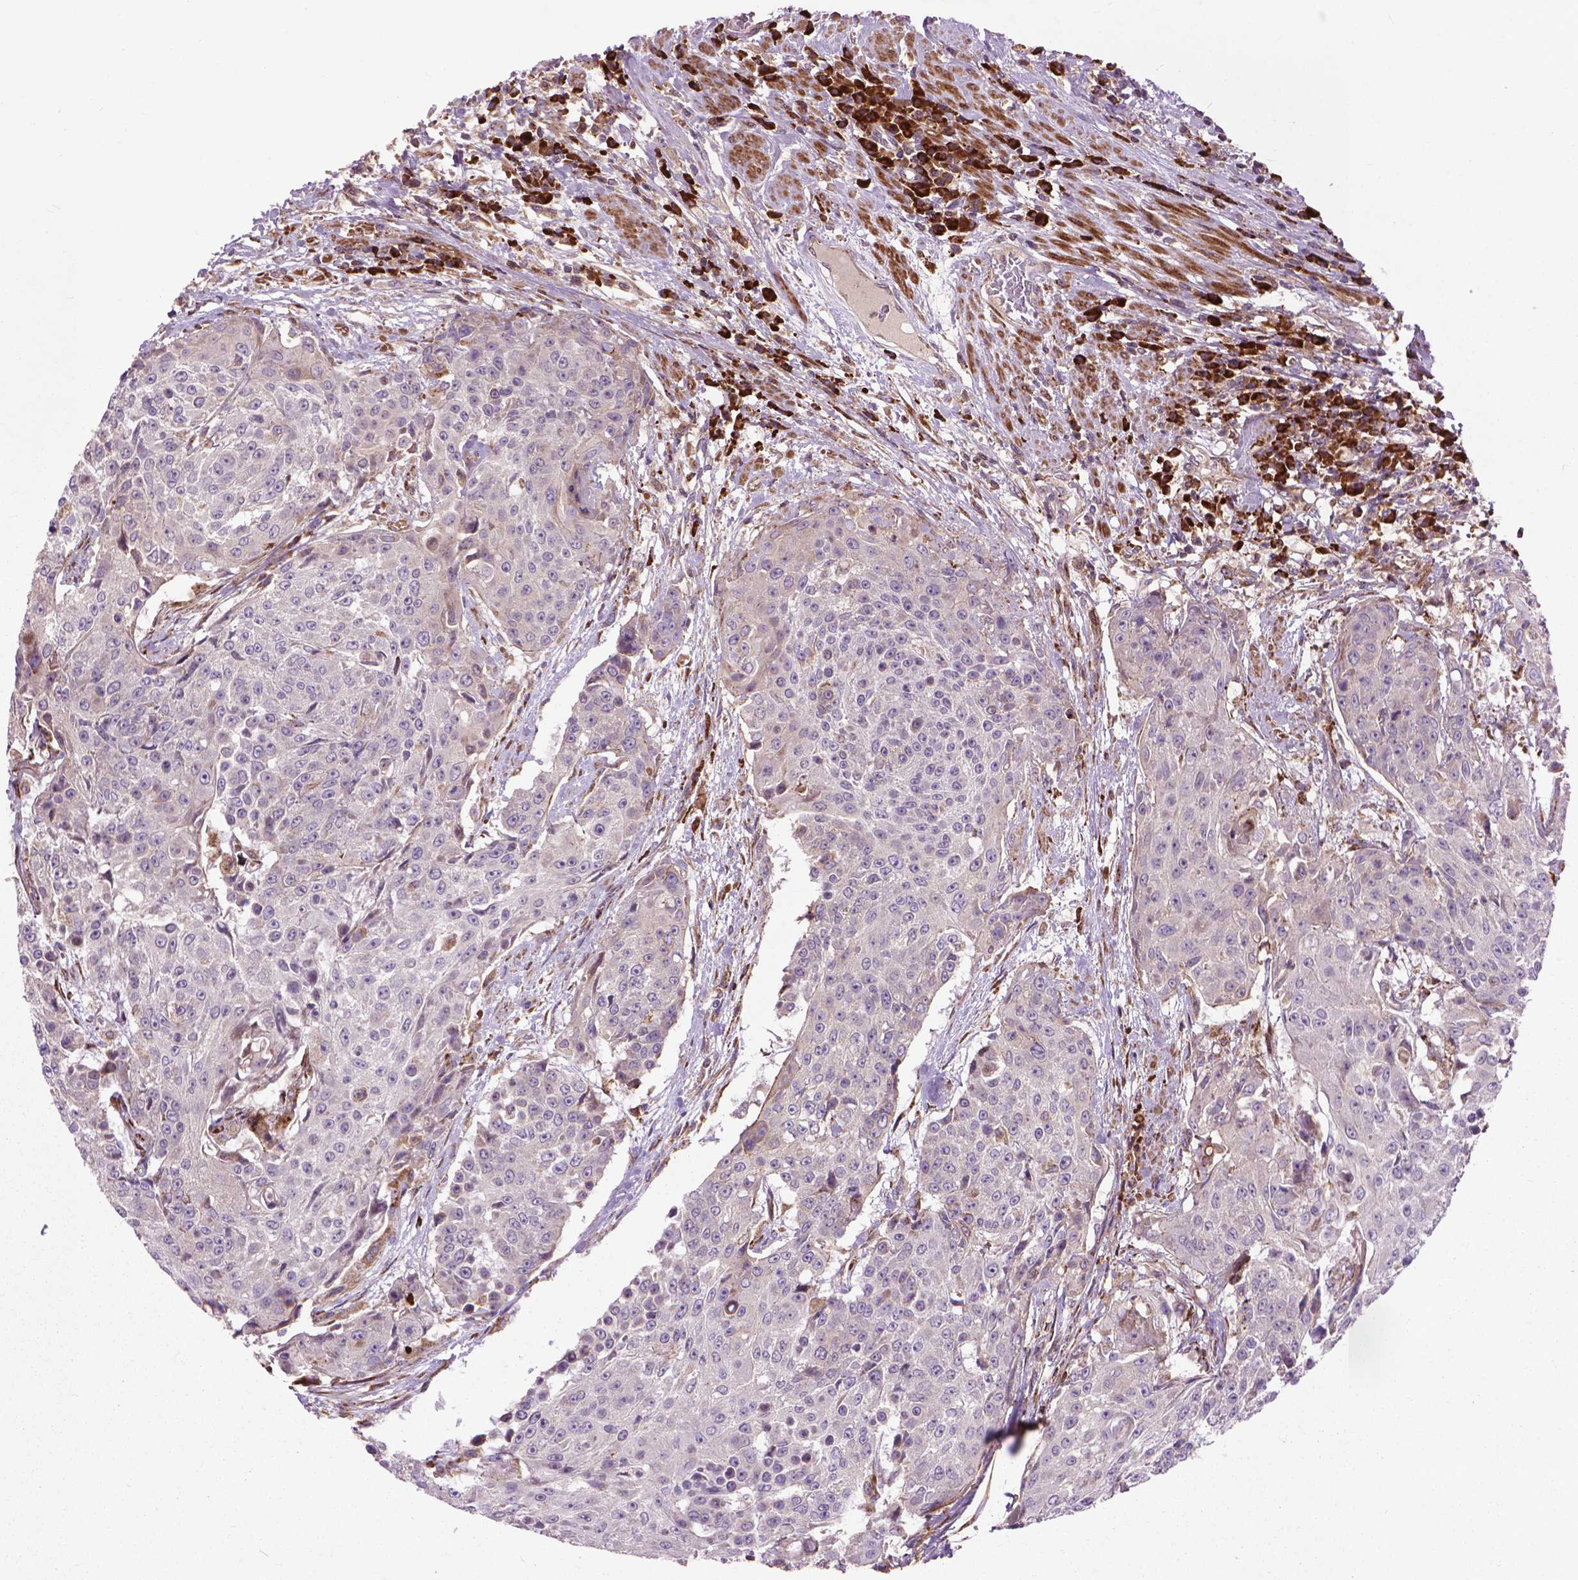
{"staining": {"intensity": "negative", "quantity": "none", "location": "none"}, "tissue": "urothelial cancer", "cell_type": "Tumor cells", "image_type": "cancer", "snomed": [{"axis": "morphology", "description": "Urothelial carcinoma, High grade"}, {"axis": "topography", "description": "Urinary bladder"}], "caption": "Immunohistochemical staining of urothelial carcinoma (high-grade) demonstrates no significant expression in tumor cells. (DAB IHC visualized using brightfield microscopy, high magnification).", "gene": "MYH14", "patient": {"sex": "female", "age": 63}}